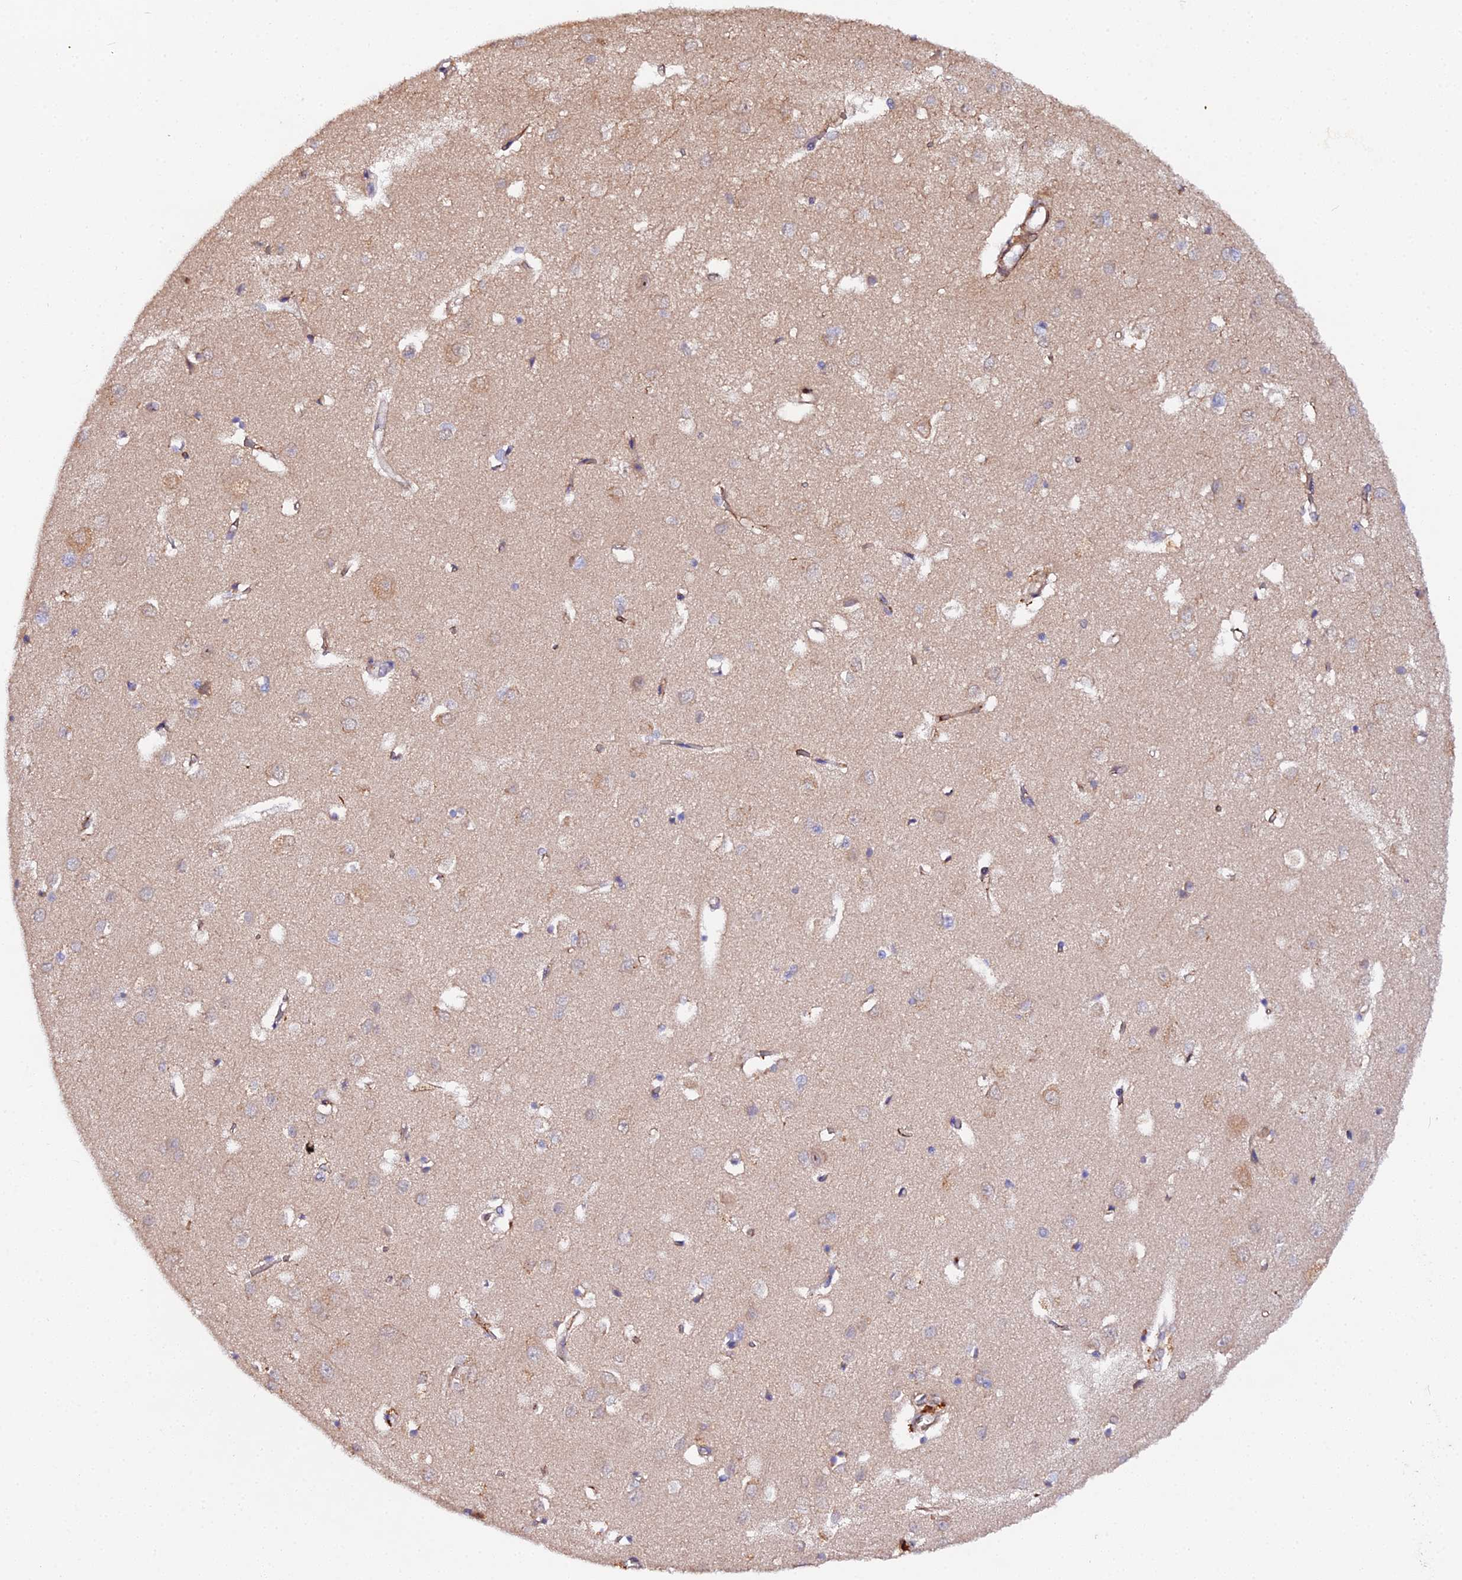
{"staining": {"intensity": "moderate", "quantity": ">75%", "location": "cytoplasmic/membranous"}, "tissue": "cerebral cortex", "cell_type": "Endothelial cells", "image_type": "normal", "snomed": [{"axis": "morphology", "description": "Normal tissue, NOS"}, {"axis": "topography", "description": "Cerebral cortex"}], "caption": "DAB immunohistochemical staining of benign cerebral cortex demonstrates moderate cytoplasmic/membranous protein positivity in about >75% of endothelial cells.", "gene": "TRIM26", "patient": {"sex": "female", "age": 64}}